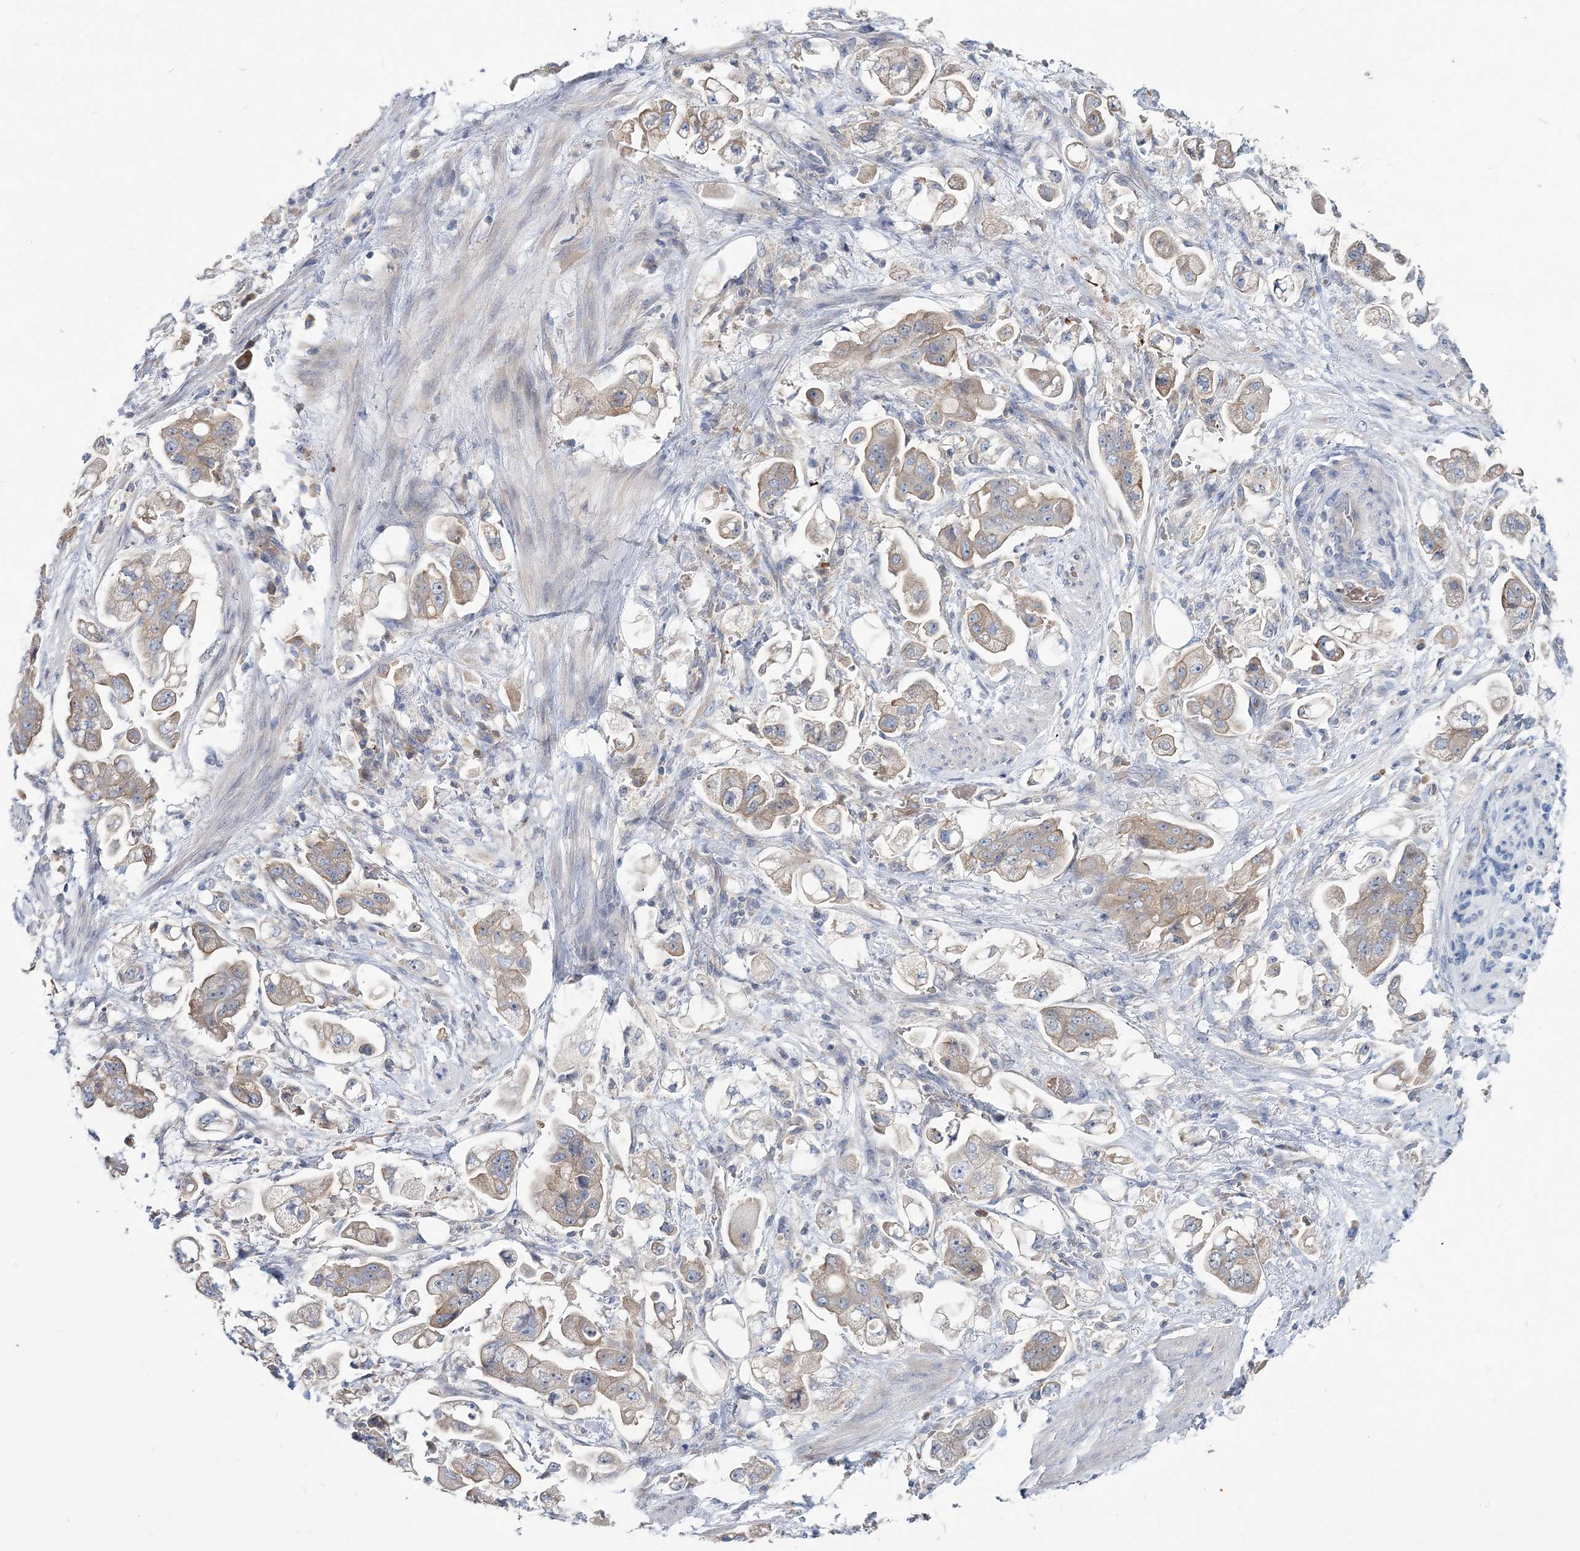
{"staining": {"intensity": "moderate", "quantity": ">75%", "location": "cytoplasmic/membranous"}, "tissue": "stomach cancer", "cell_type": "Tumor cells", "image_type": "cancer", "snomed": [{"axis": "morphology", "description": "Adenocarcinoma, NOS"}, {"axis": "topography", "description": "Stomach"}], "caption": "Immunohistochemical staining of human adenocarcinoma (stomach) exhibits medium levels of moderate cytoplasmic/membranous protein staining in approximately >75% of tumor cells.", "gene": "ATP11B", "patient": {"sex": "male", "age": 62}}